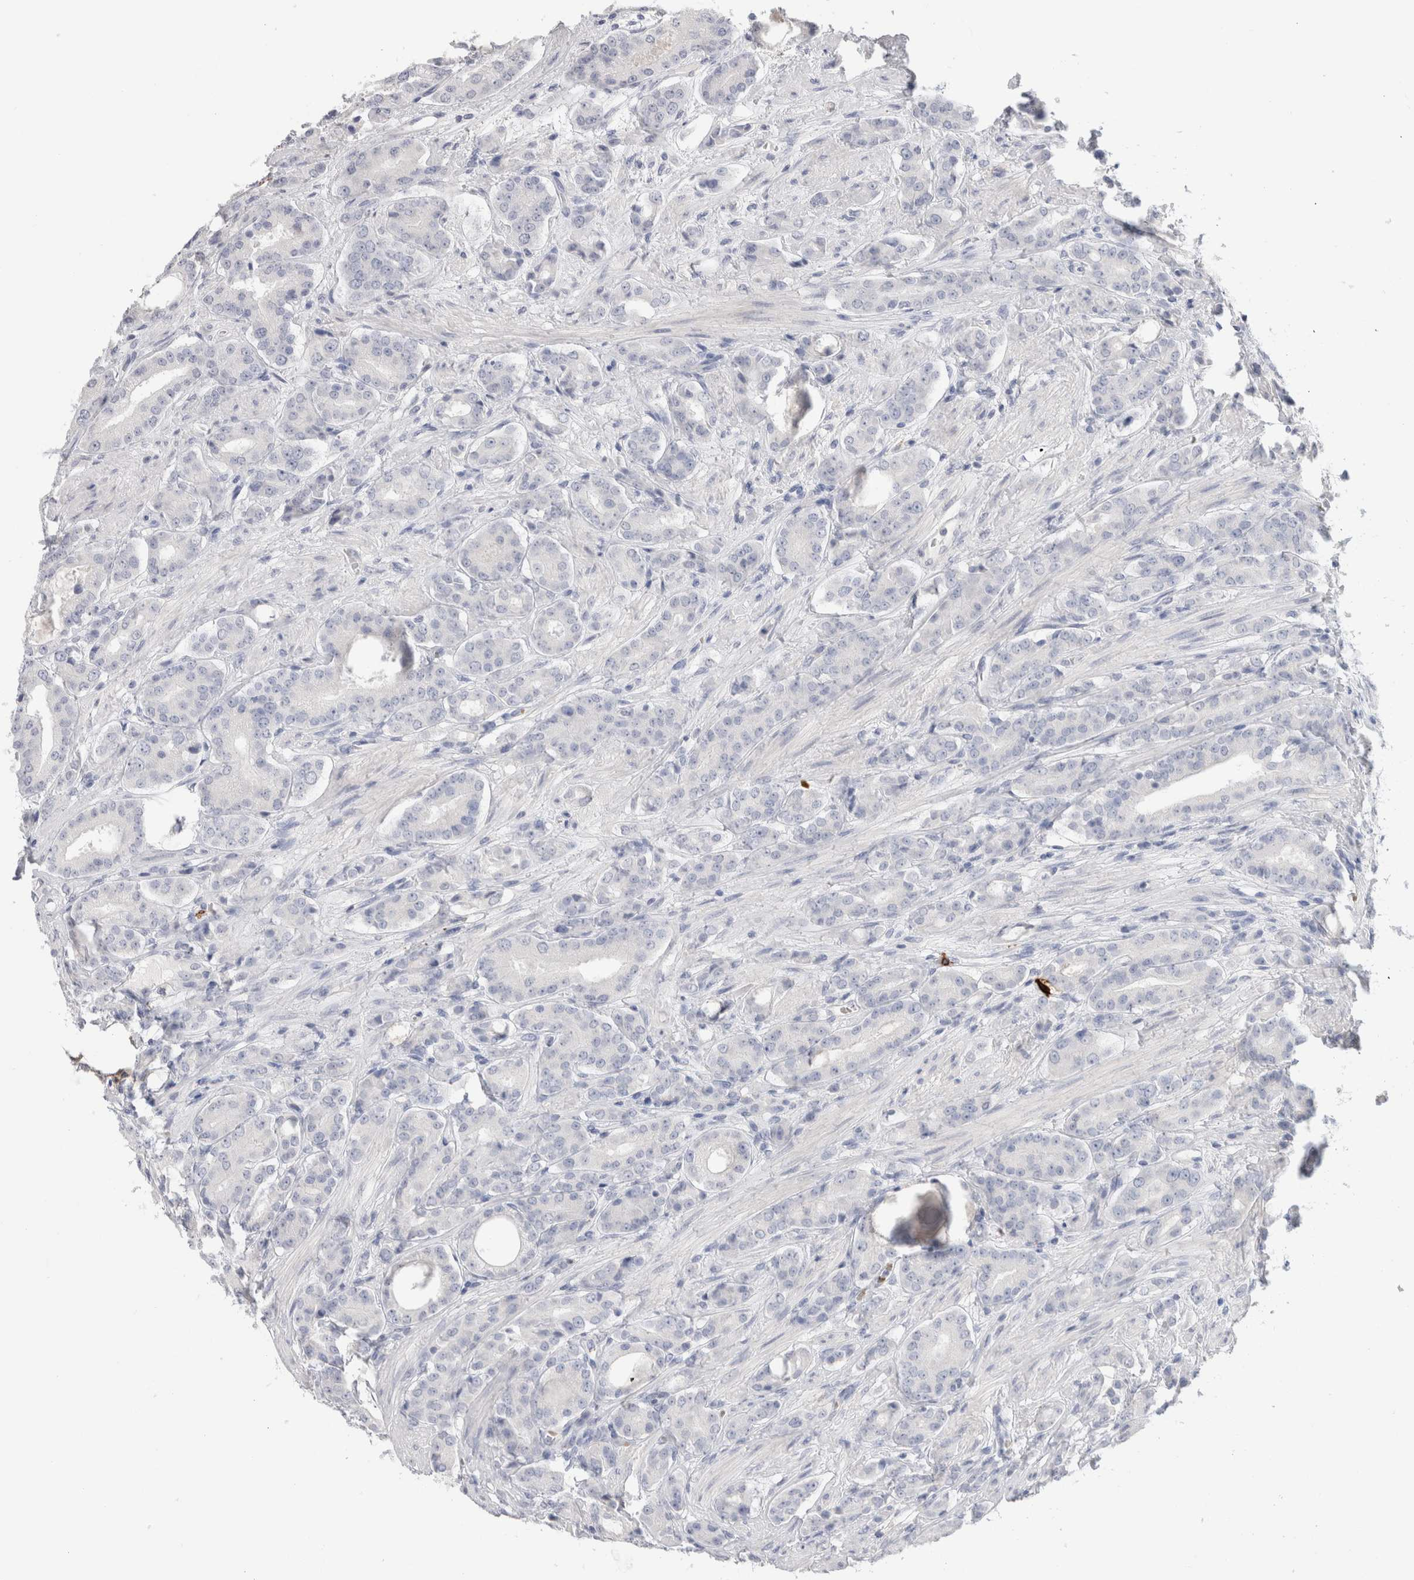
{"staining": {"intensity": "negative", "quantity": "none", "location": "none"}, "tissue": "prostate cancer", "cell_type": "Tumor cells", "image_type": "cancer", "snomed": [{"axis": "morphology", "description": "Adenocarcinoma, High grade"}, {"axis": "topography", "description": "Prostate"}], "caption": "DAB (3,3'-diaminobenzidine) immunohistochemical staining of human prostate adenocarcinoma (high-grade) reveals no significant positivity in tumor cells.", "gene": "CD38", "patient": {"sex": "male", "age": 71}}